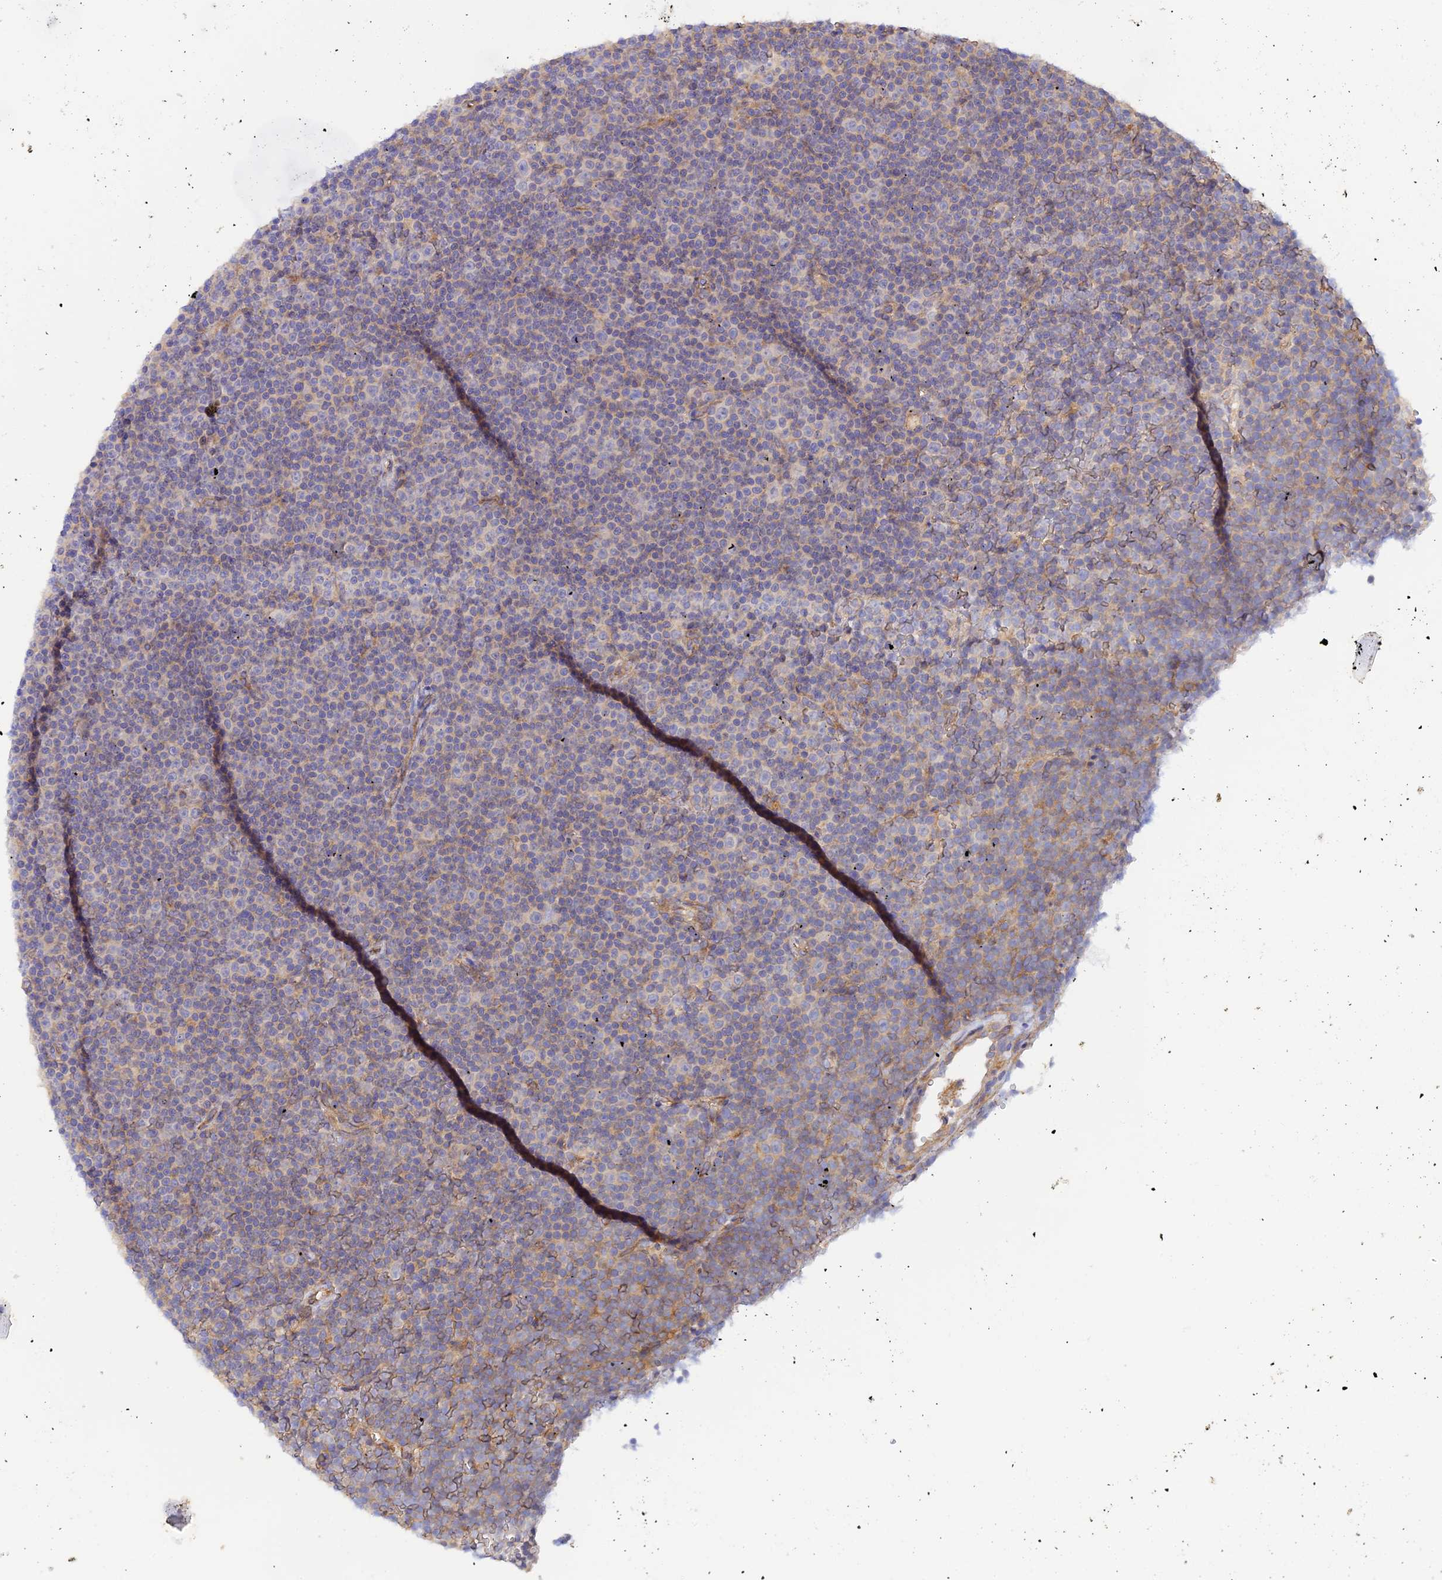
{"staining": {"intensity": "negative", "quantity": "none", "location": "none"}, "tissue": "lymphoma", "cell_type": "Tumor cells", "image_type": "cancer", "snomed": [{"axis": "morphology", "description": "Malignant lymphoma, non-Hodgkin's type, Low grade"}, {"axis": "topography", "description": "Lymph node"}], "caption": "Immunohistochemical staining of malignant lymphoma, non-Hodgkin's type (low-grade) shows no significant staining in tumor cells.", "gene": "MYO9A", "patient": {"sex": "female", "age": 67}}